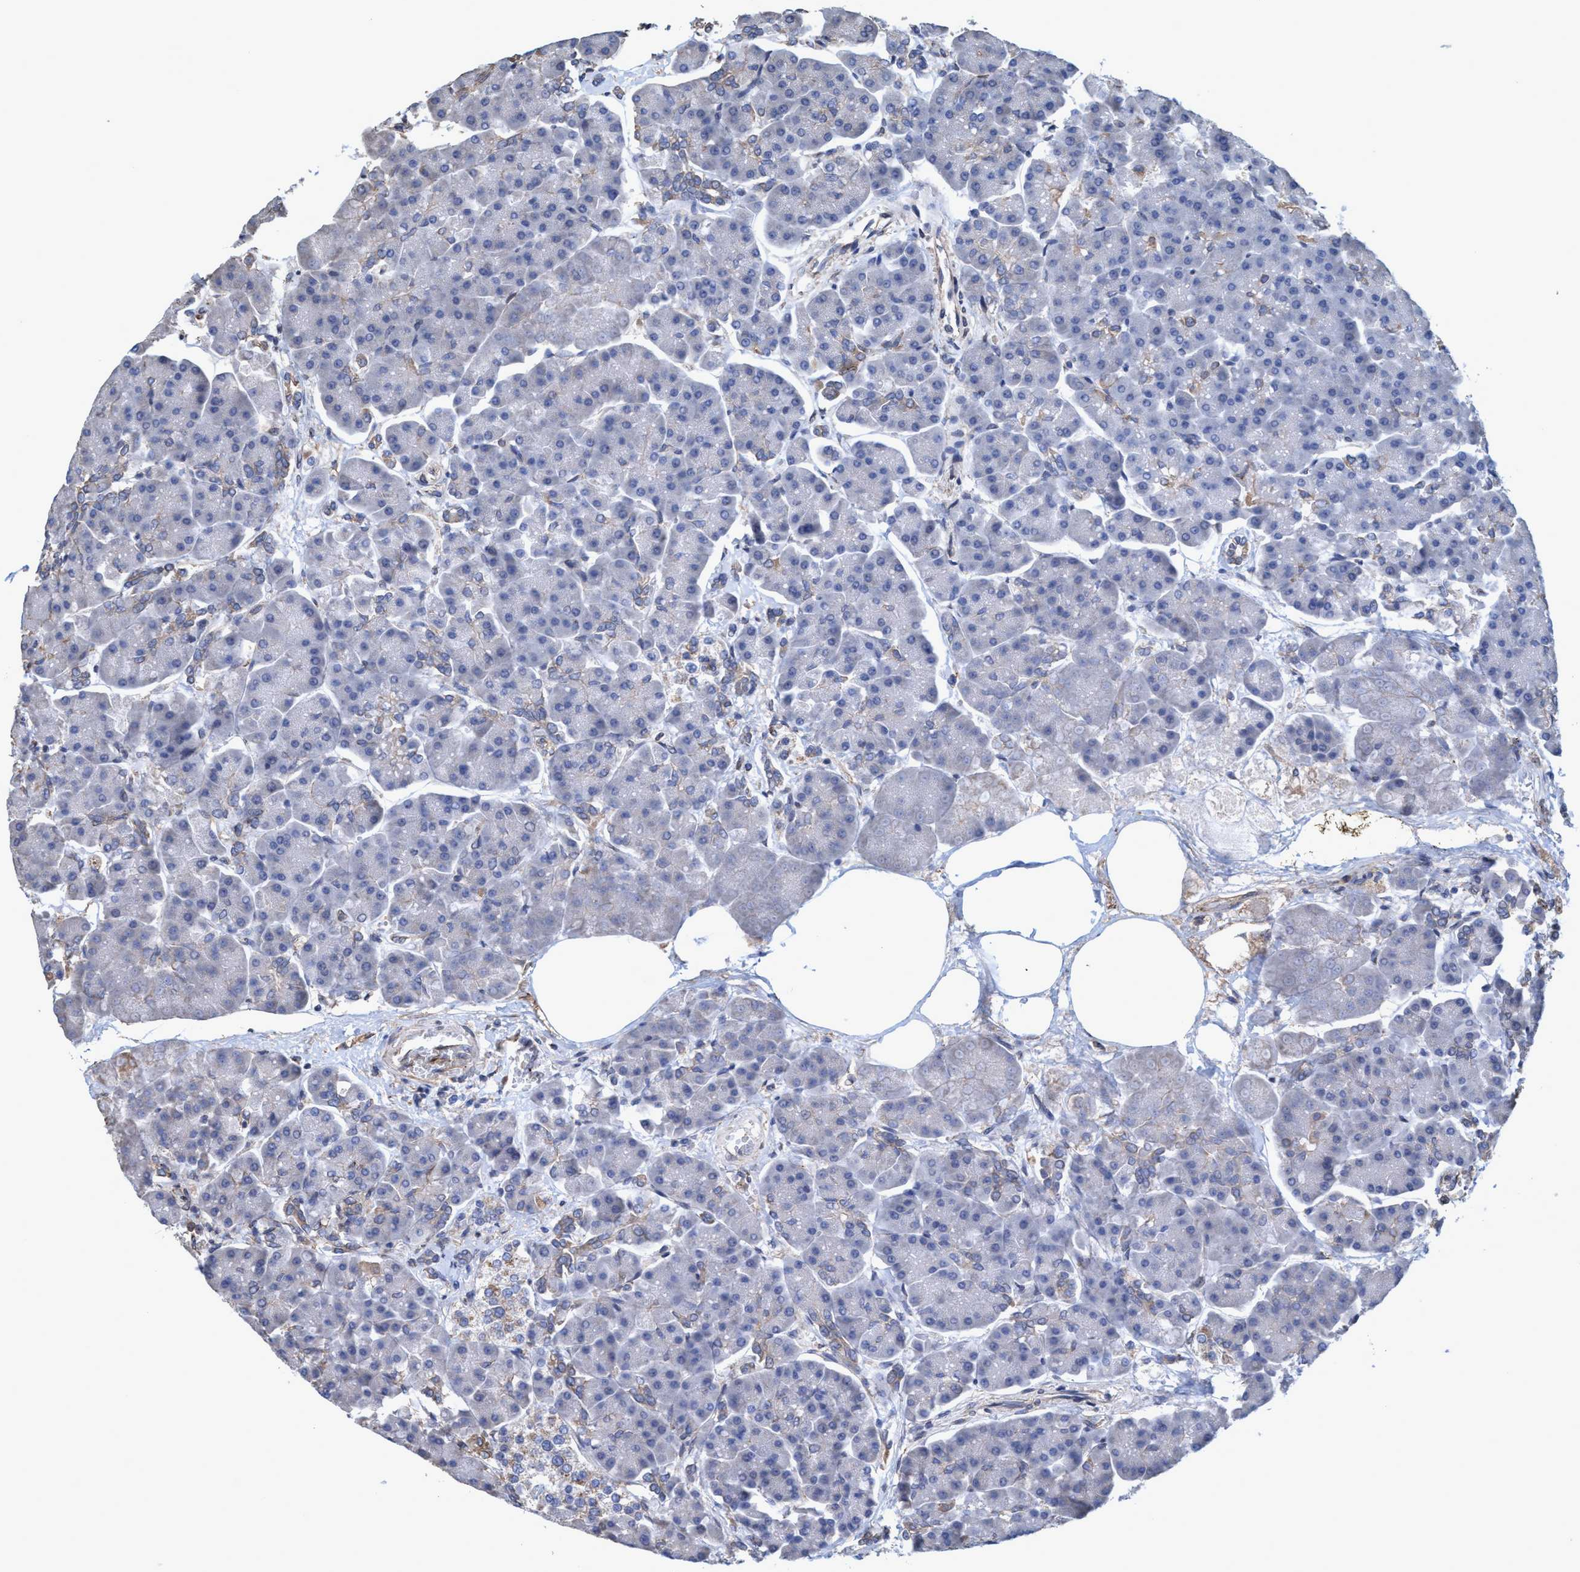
{"staining": {"intensity": "moderate", "quantity": "<25%", "location": "cytoplasmic/membranous"}, "tissue": "pancreas", "cell_type": "Exocrine glandular cells", "image_type": "normal", "snomed": [{"axis": "morphology", "description": "Normal tissue, NOS"}, {"axis": "topography", "description": "Pancreas"}], "caption": "Exocrine glandular cells reveal low levels of moderate cytoplasmic/membranous positivity in about <25% of cells in unremarkable pancreas.", "gene": "BICD2", "patient": {"sex": "female", "age": 70}}